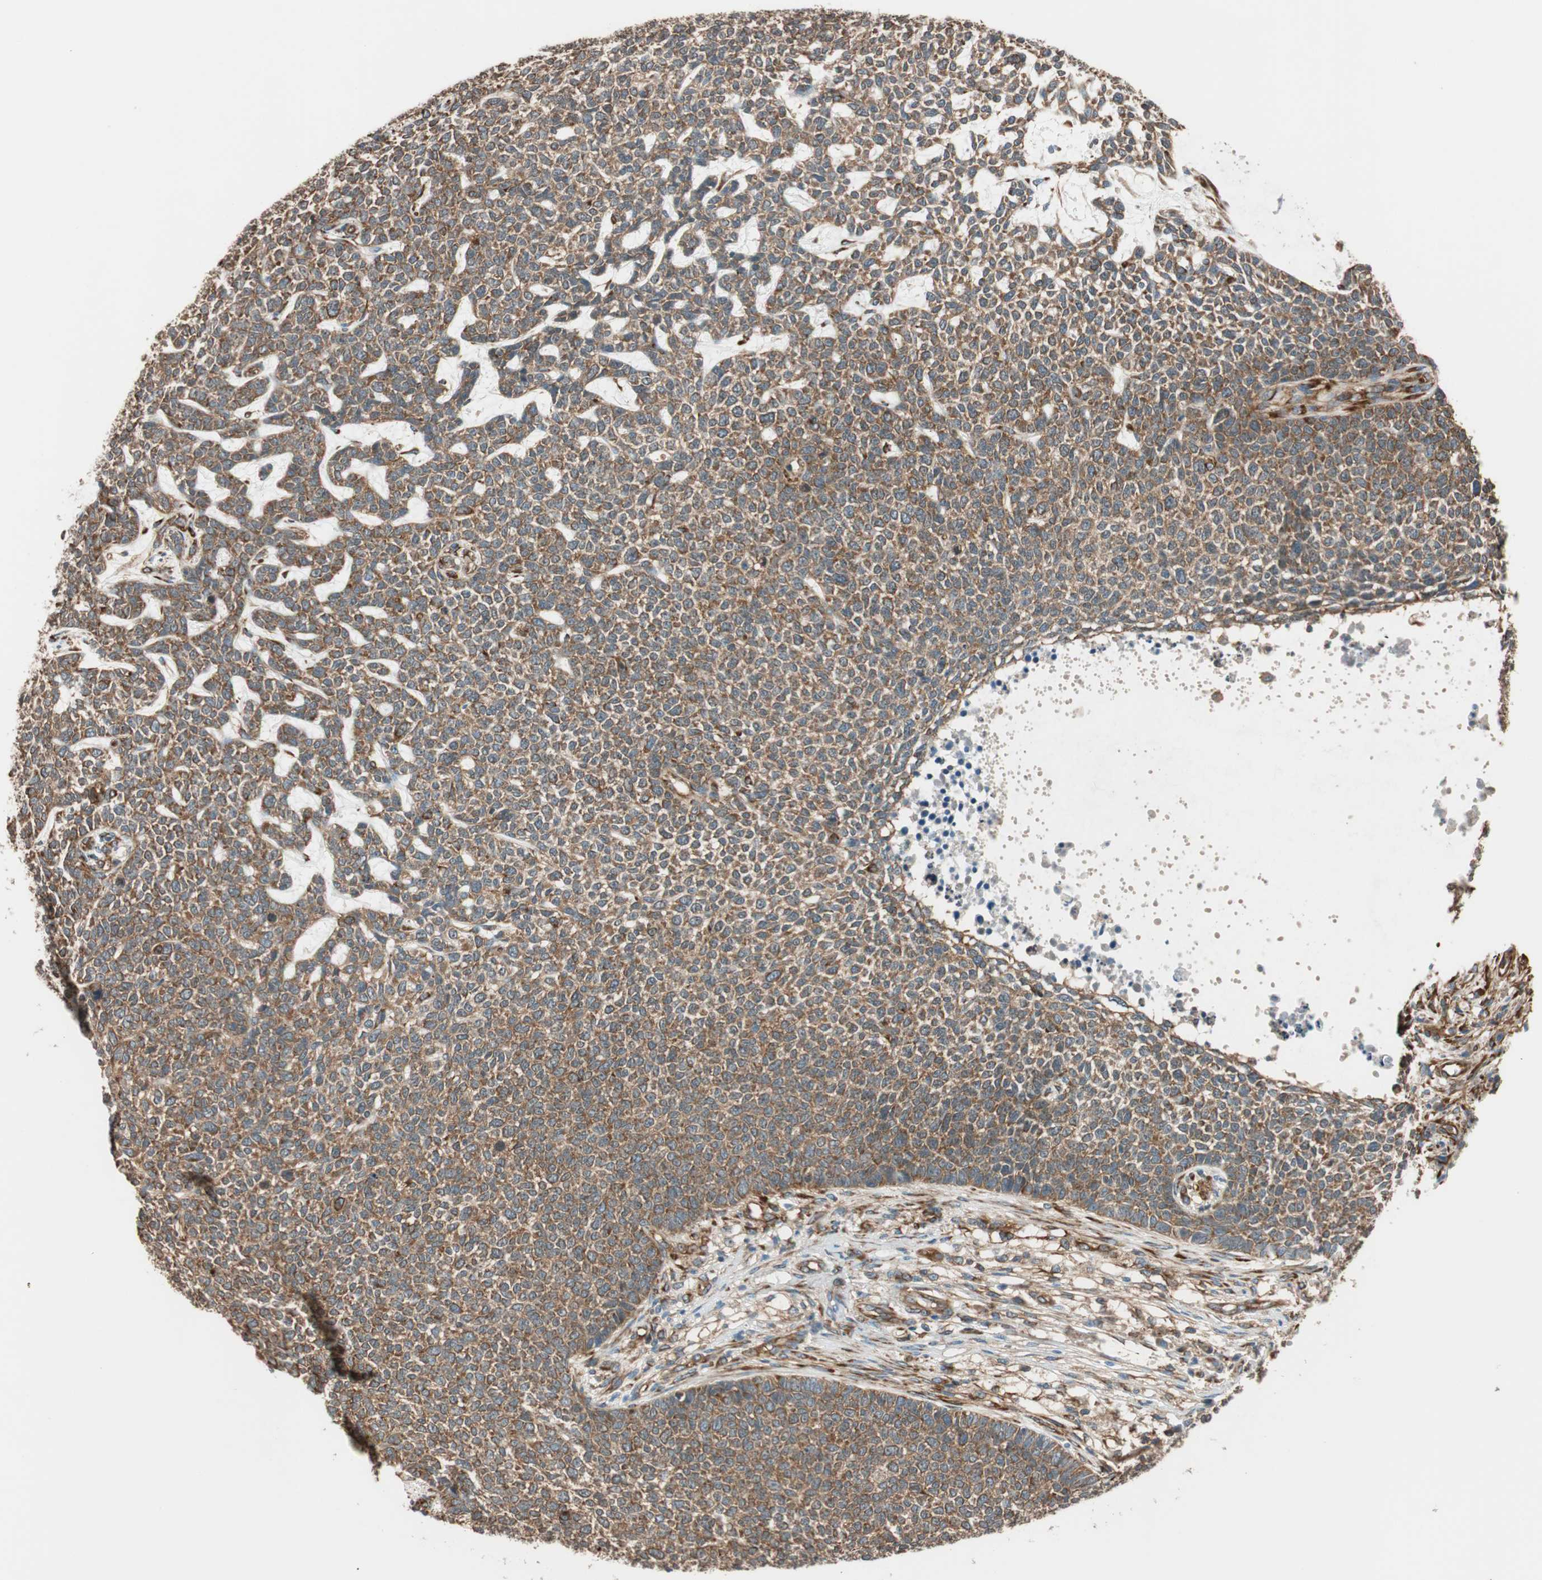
{"staining": {"intensity": "strong", "quantity": ">75%", "location": "cytoplasmic/membranous"}, "tissue": "skin cancer", "cell_type": "Tumor cells", "image_type": "cancer", "snomed": [{"axis": "morphology", "description": "Basal cell carcinoma"}, {"axis": "topography", "description": "Skin"}], "caption": "This micrograph shows IHC staining of skin cancer (basal cell carcinoma), with high strong cytoplasmic/membranous positivity in approximately >75% of tumor cells.", "gene": "WASL", "patient": {"sex": "female", "age": 84}}